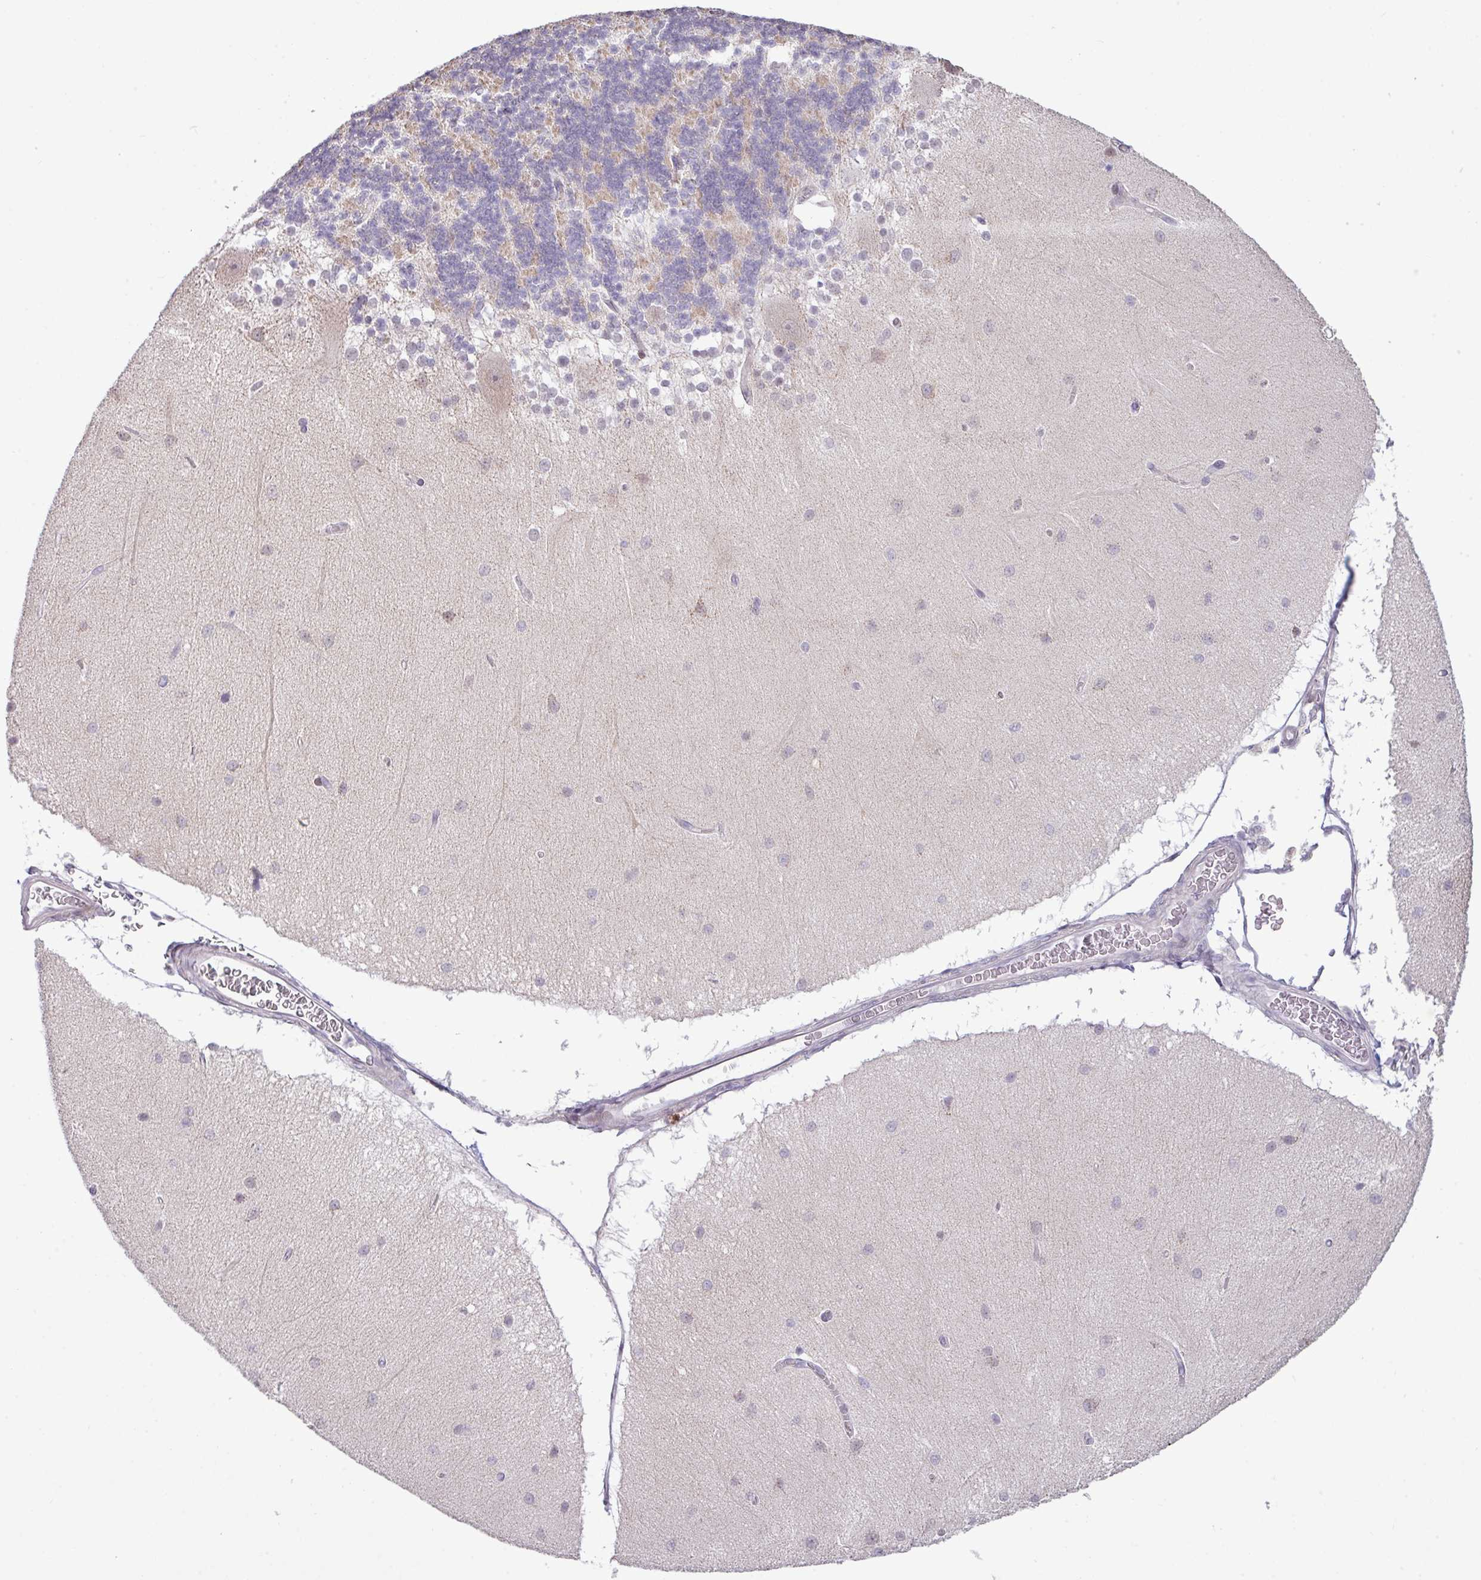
{"staining": {"intensity": "negative", "quantity": "none", "location": "none"}, "tissue": "cerebellum", "cell_type": "Cells in granular layer", "image_type": "normal", "snomed": [{"axis": "morphology", "description": "Normal tissue, NOS"}, {"axis": "topography", "description": "Cerebellum"}], "caption": "High magnification brightfield microscopy of normal cerebellum stained with DAB (brown) and counterstained with hematoxylin (blue): cells in granular layer show no significant staining. (Immunohistochemistry, brightfield microscopy, high magnification).", "gene": "ANKRD13B", "patient": {"sex": "female", "age": 54}}